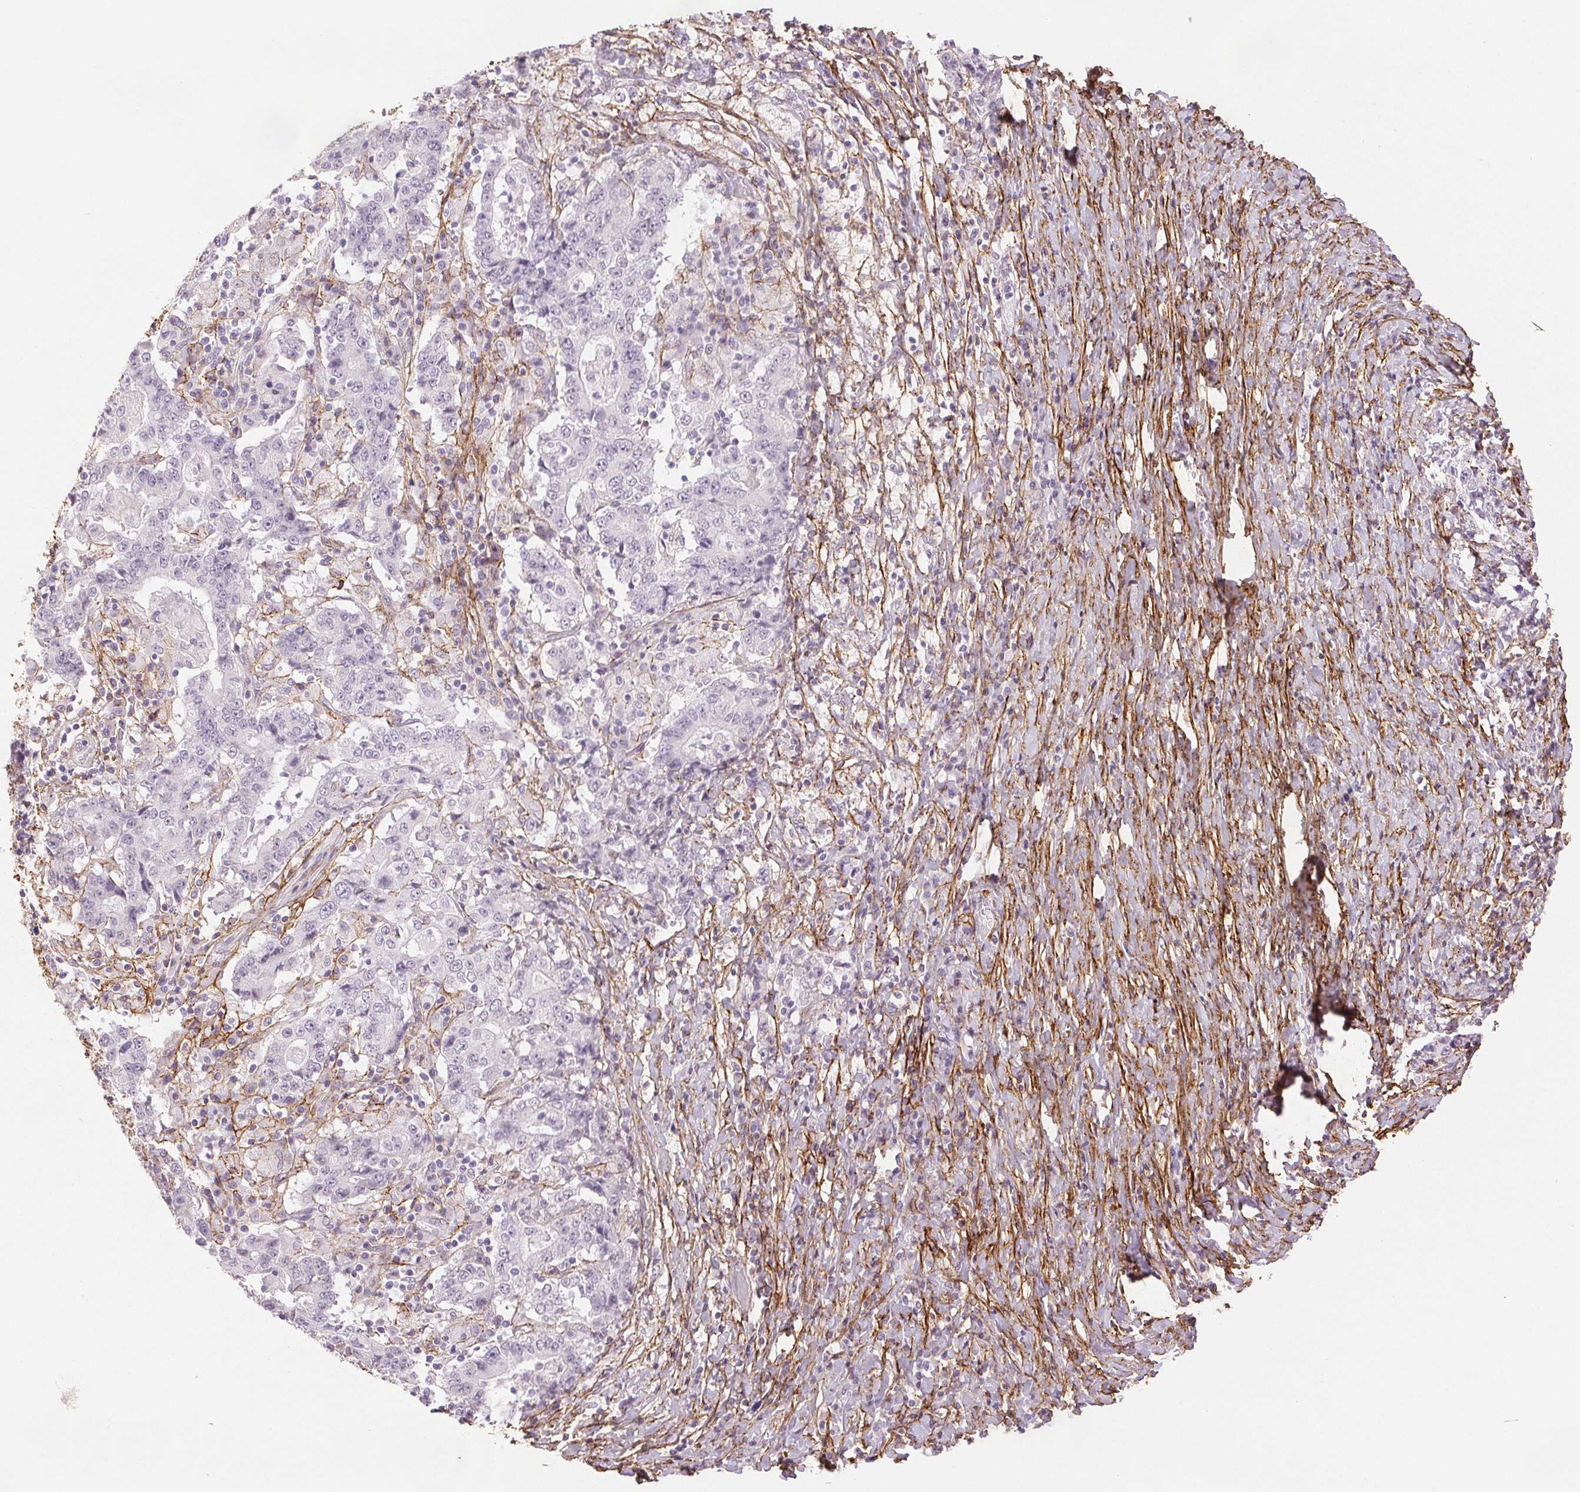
{"staining": {"intensity": "negative", "quantity": "none", "location": "none"}, "tissue": "stomach cancer", "cell_type": "Tumor cells", "image_type": "cancer", "snomed": [{"axis": "morphology", "description": "Normal tissue, NOS"}, {"axis": "morphology", "description": "Adenocarcinoma, NOS"}, {"axis": "topography", "description": "Stomach, upper"}, {"axis": "topography", "description": "Stomach"}], "caption": "Tumor cells are negative for protein expression in human stomach cancer (adenocarcinoma). (Immunohistochemistry (ihc), brightfield microscopy, high magnification).", "gene": "FBN1", "patient": {"sex": "male", "age": 59}}